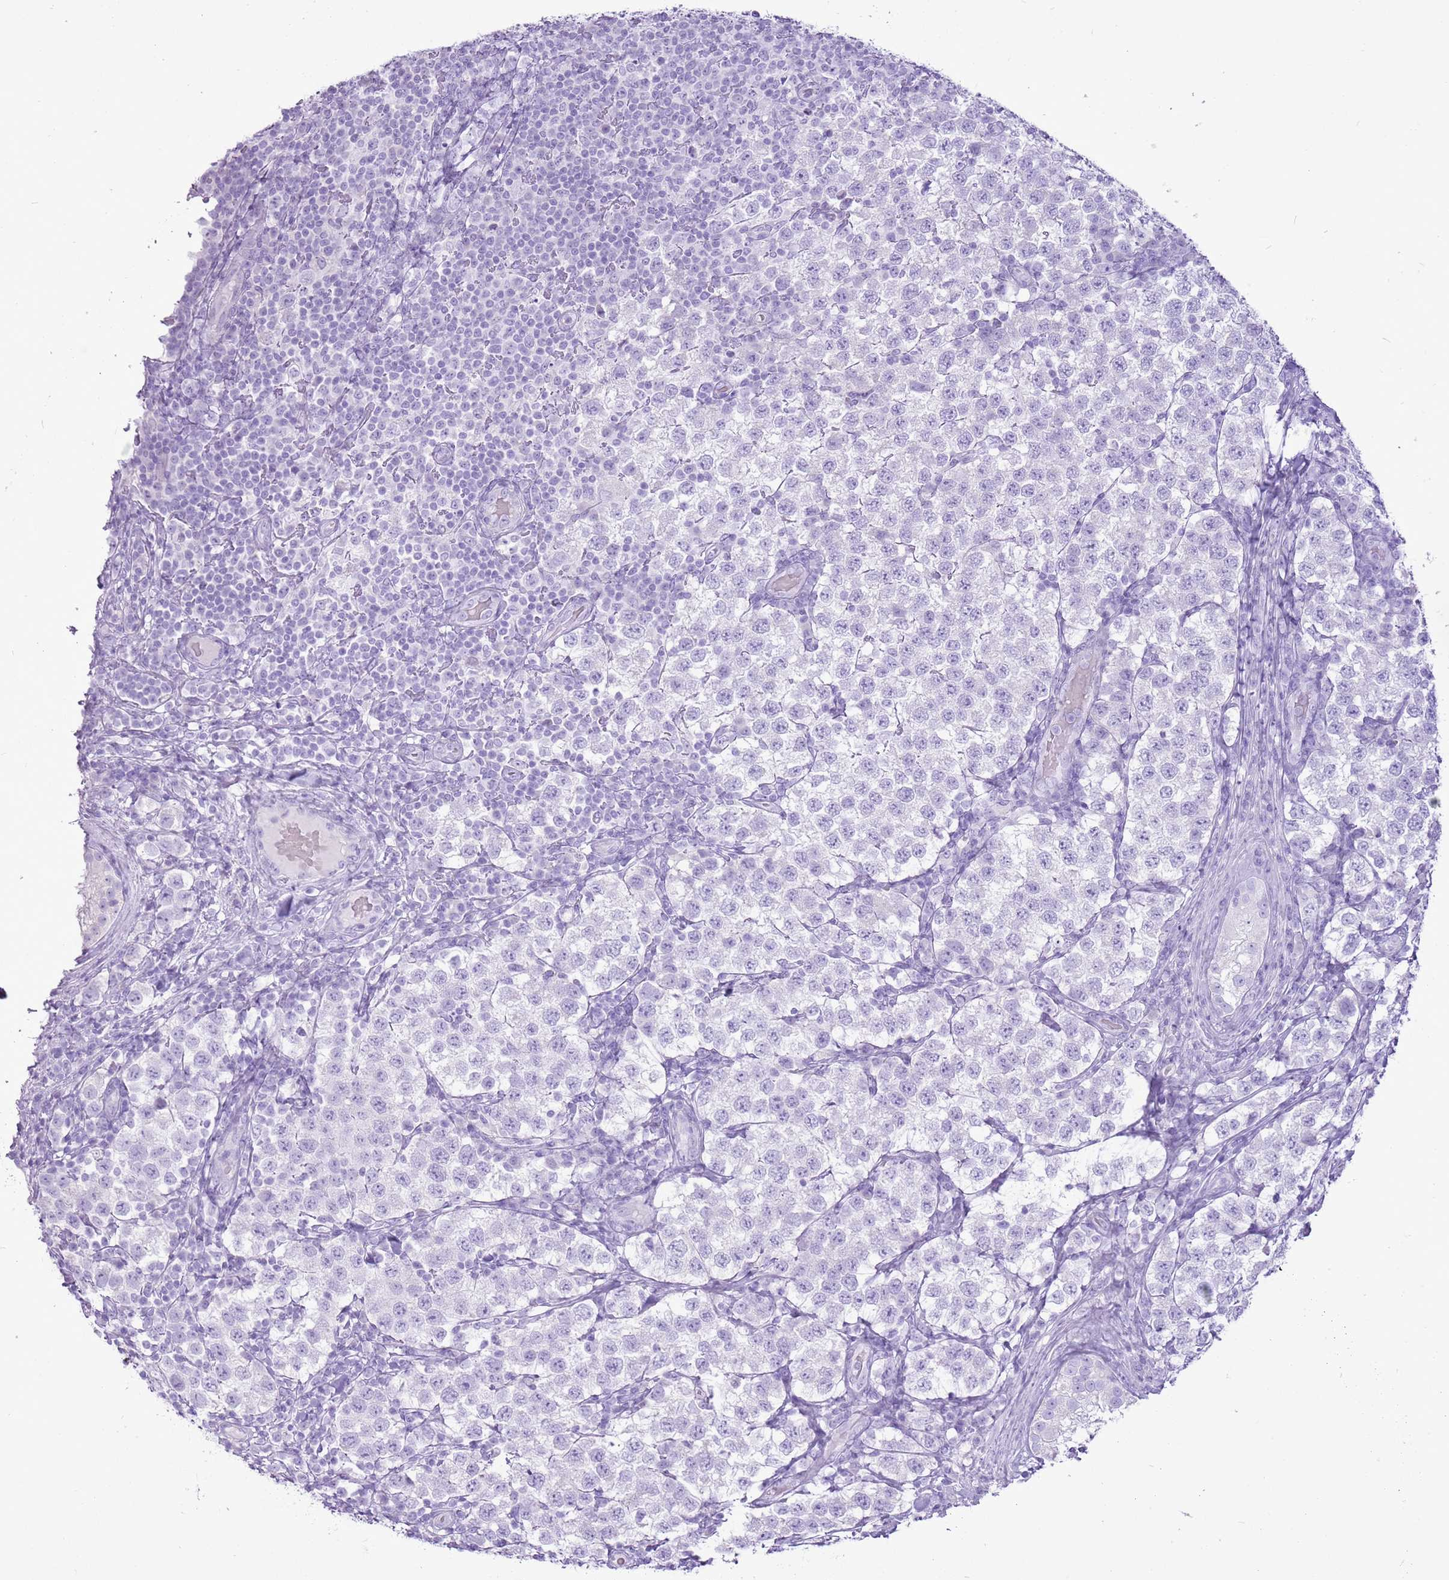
{"staining": {"intensity": "negative", "quantity": "none", "location": "none"}, "tissue": "testis cancer", "cell_type": "Tumor cells", "image_type": "cancer", "snomed": [{"axis": "morphology", "description": "Seminoma, NOS"}, {"axis": "topography", "description": "Testis"}], "caption": "This image is of testis seminoma stained with immunohistochemistry to label a protein in brown with the nuclei are counter-stained blue. There is no positivity in tumor cells.", "gene": "CNFN", "patient": {"sex": "male", "age": 34}}